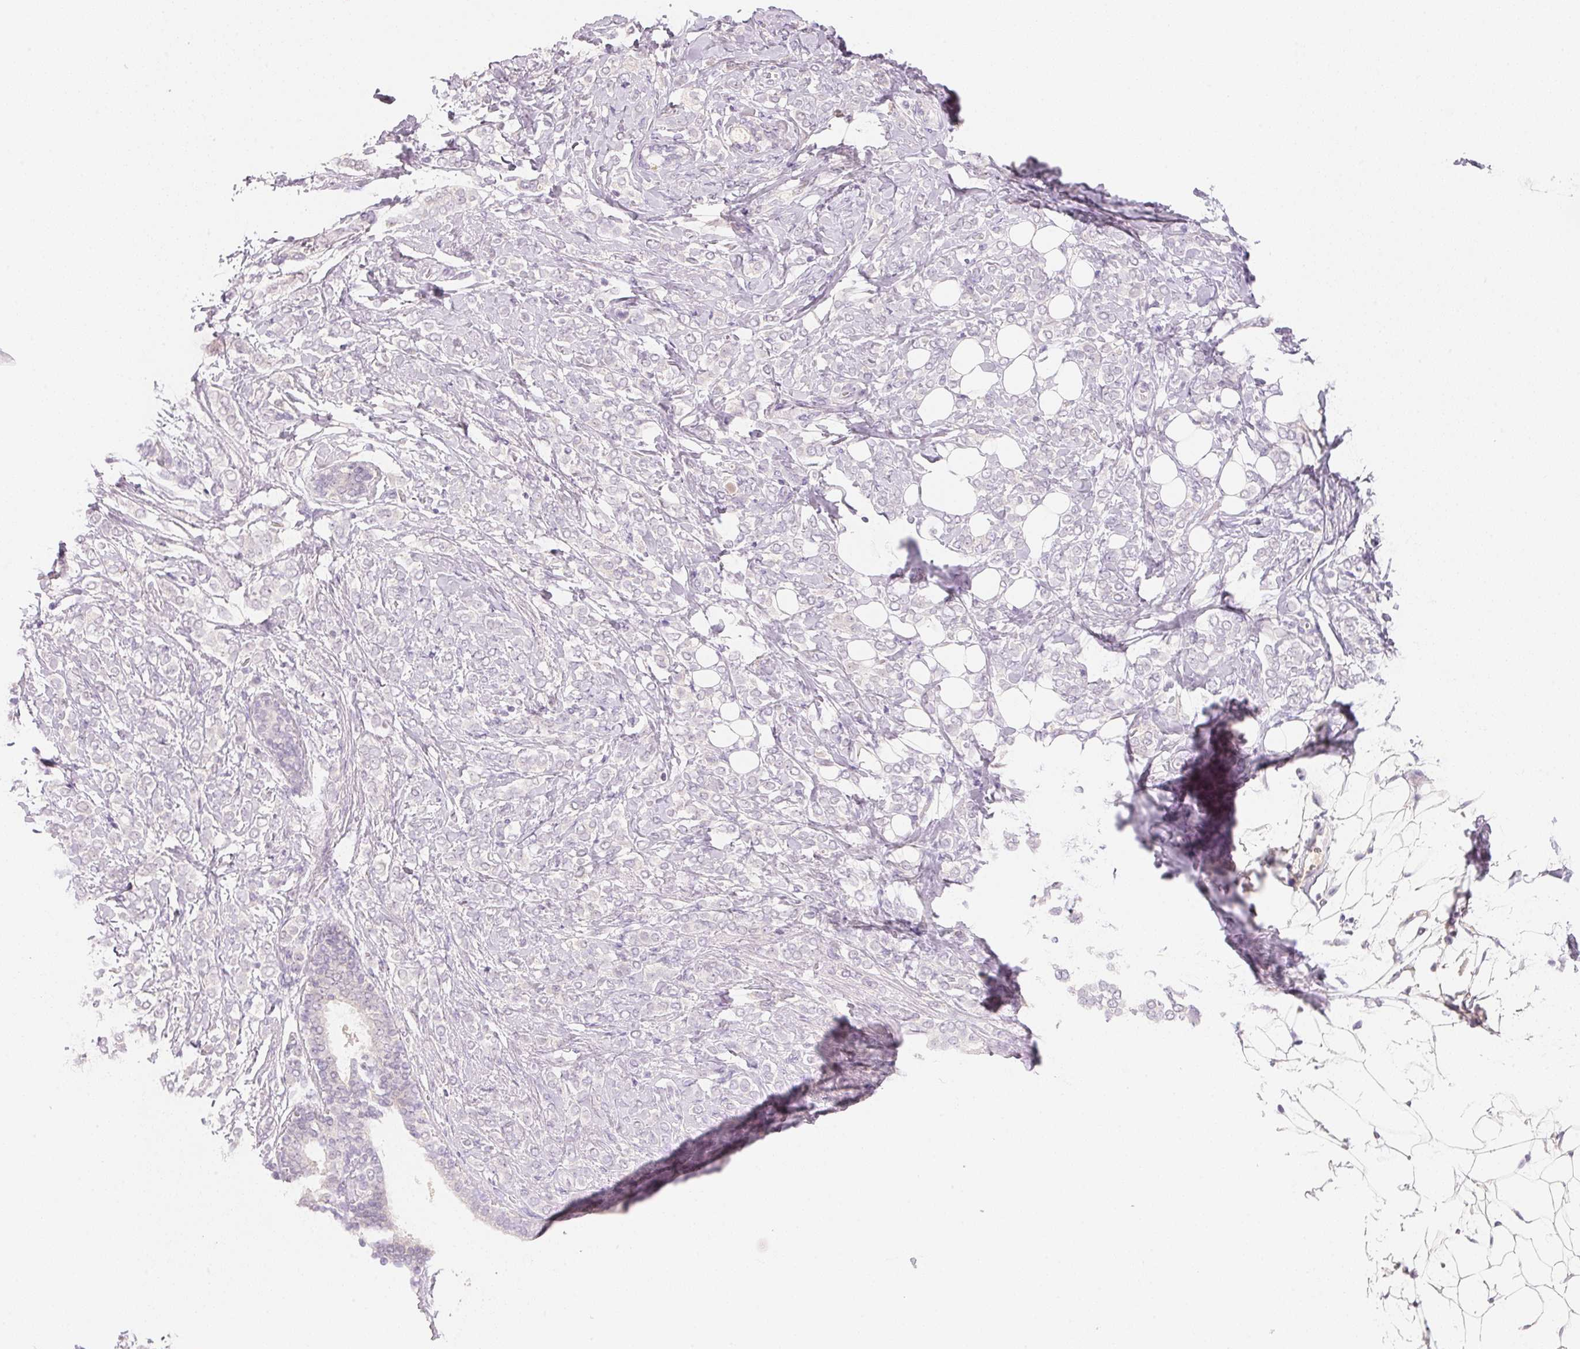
{"staining": {"intensity": "negative", "quantity": "none", "location": "none"}, "tissue": "breast cancer", "cell_type": "Tumor cells", "image_type": "cancer", "snomed": [{"axis": "morphology", "description": "Lobular carcinoma"}, {"axis": "topography", "description": "Breast"}], "caption": "Histopathology image shows no protein expression in tumor cells of breast lobular carcinoma tissue.", "gene": "MCOLN3", "patient": {"sex": "female", "age": 49}}